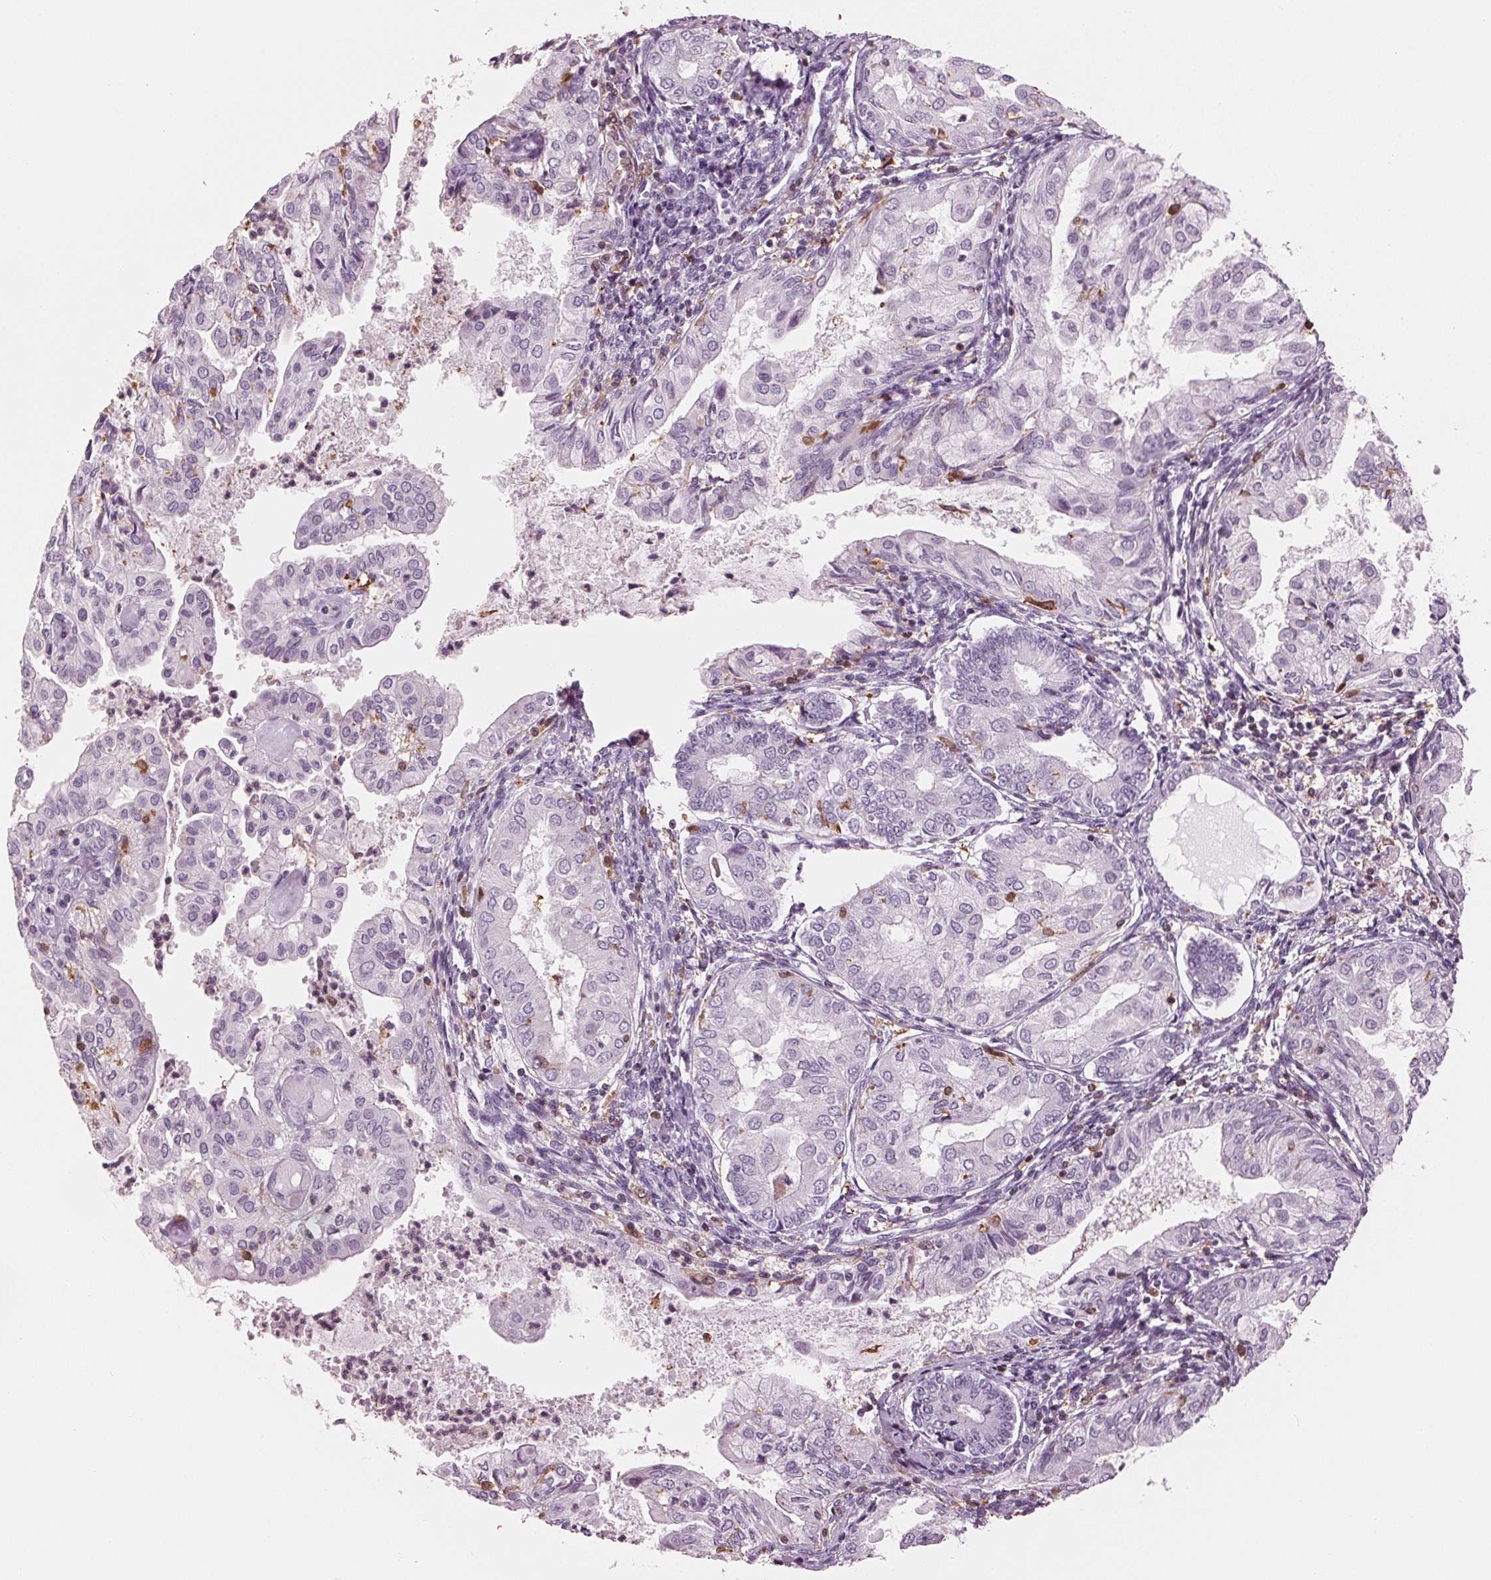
{"staining": {"intensity": "negative", "quantity": "none", "location": "none"}, "tissue": "endometrial cancer", "cell_type": "Tumor cells", "image_type": "cancer", "snomed": [{"axis": "morphology", "description": "Adenocarcinoma, NOS"}, {"axis": "topography", "description": "Endometrium"}], "caption": "Tumor cells show no significant protein expression in endometrial adenocarcinoma.", "gene": "BTLA", "patient": {"sex": "female", "age": 68}}